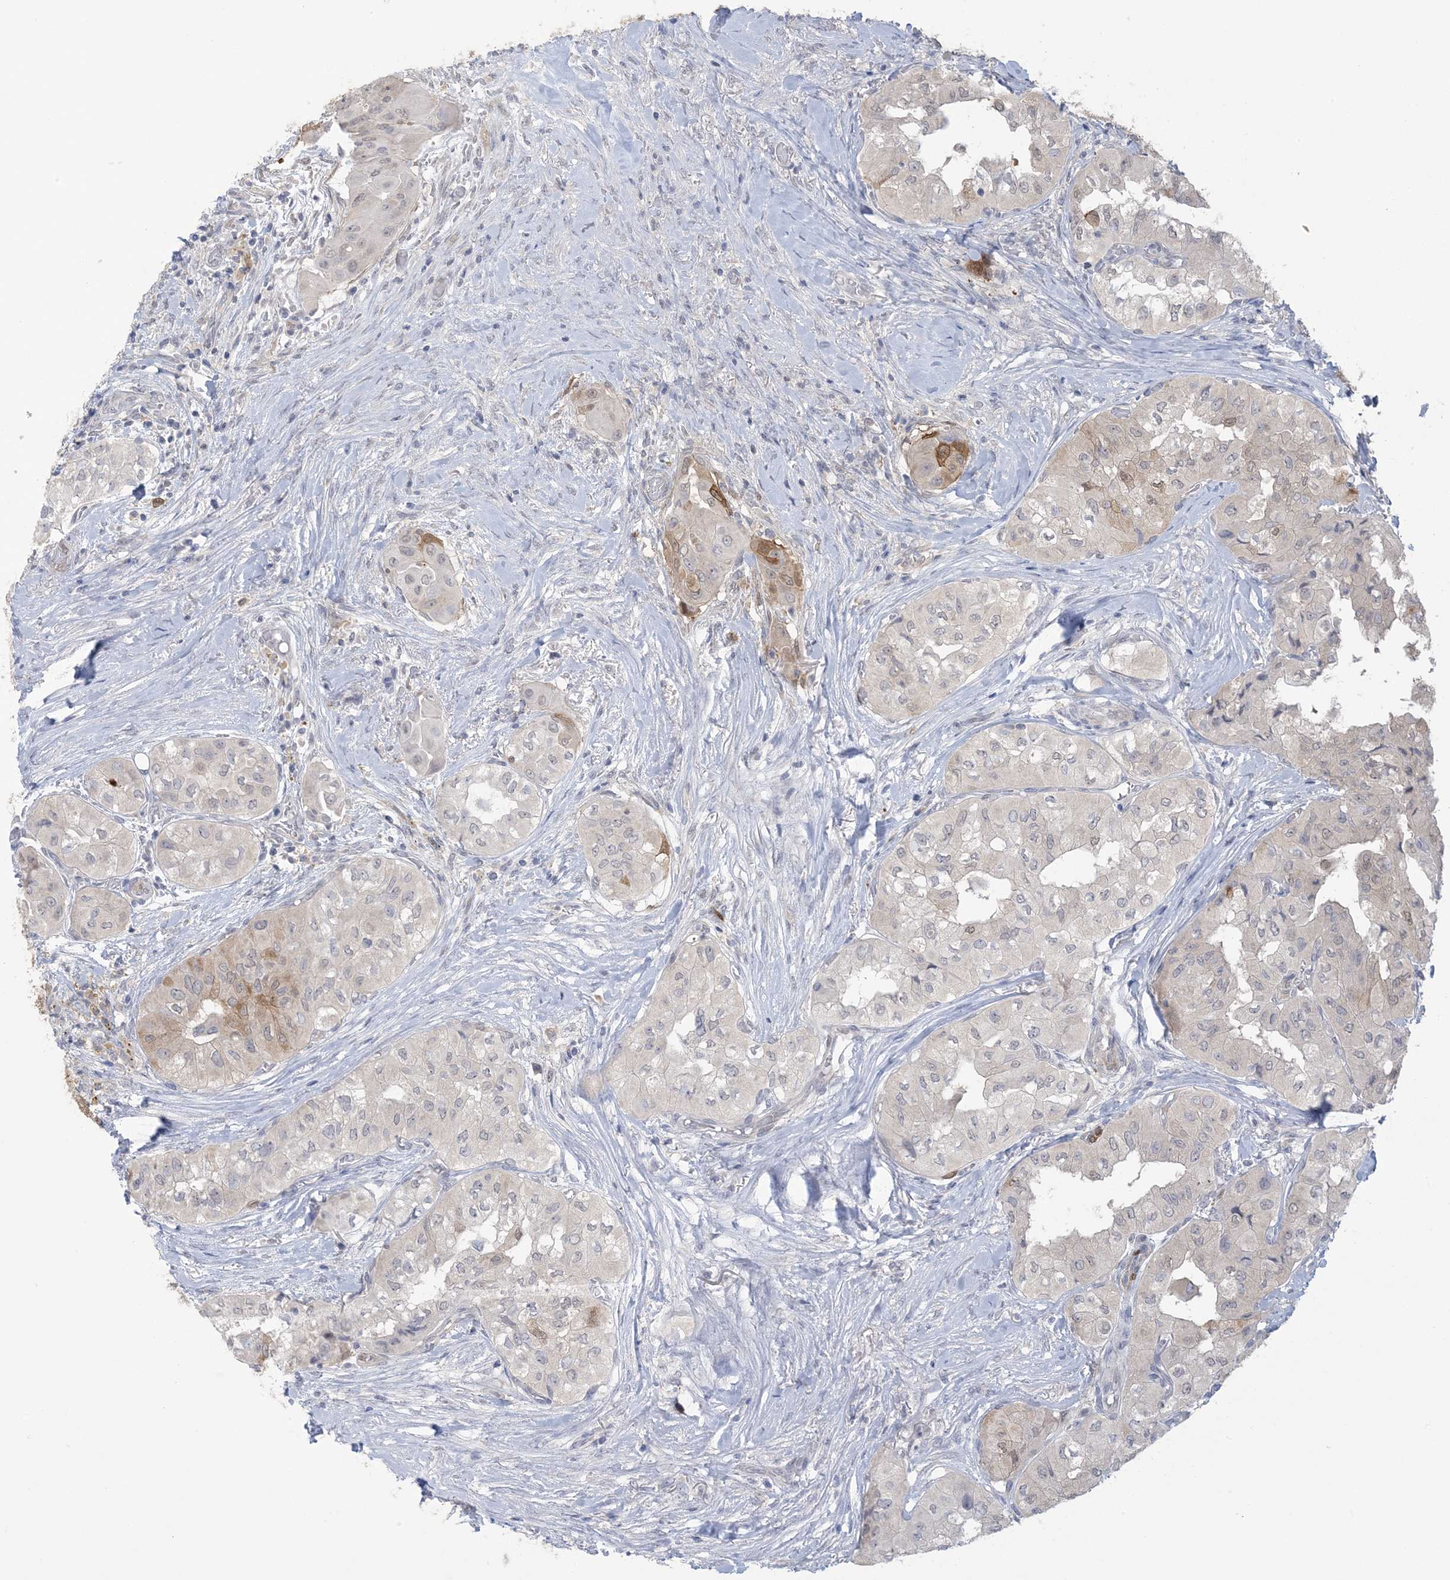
{"staining": {"intensity": "weak", "quantity": "<25%", "location": "cytoplasmic/membranous"}, "tissue": "thyroid cancer", "cell_type": "Tumor cells", "image_type": "cancer", "snomed": [{"axis": "morphology", "description": "Papillary adenocarcinoma, NOS"}, {"axis": "topography", "description": "Thyroid gland"}], "caption": "An image of human thyroid papillary adenocarcinoma is negative for staining in tumor cells.", "gene": "HMGCS1", "patient": {"sex": "female", "age": 59}}